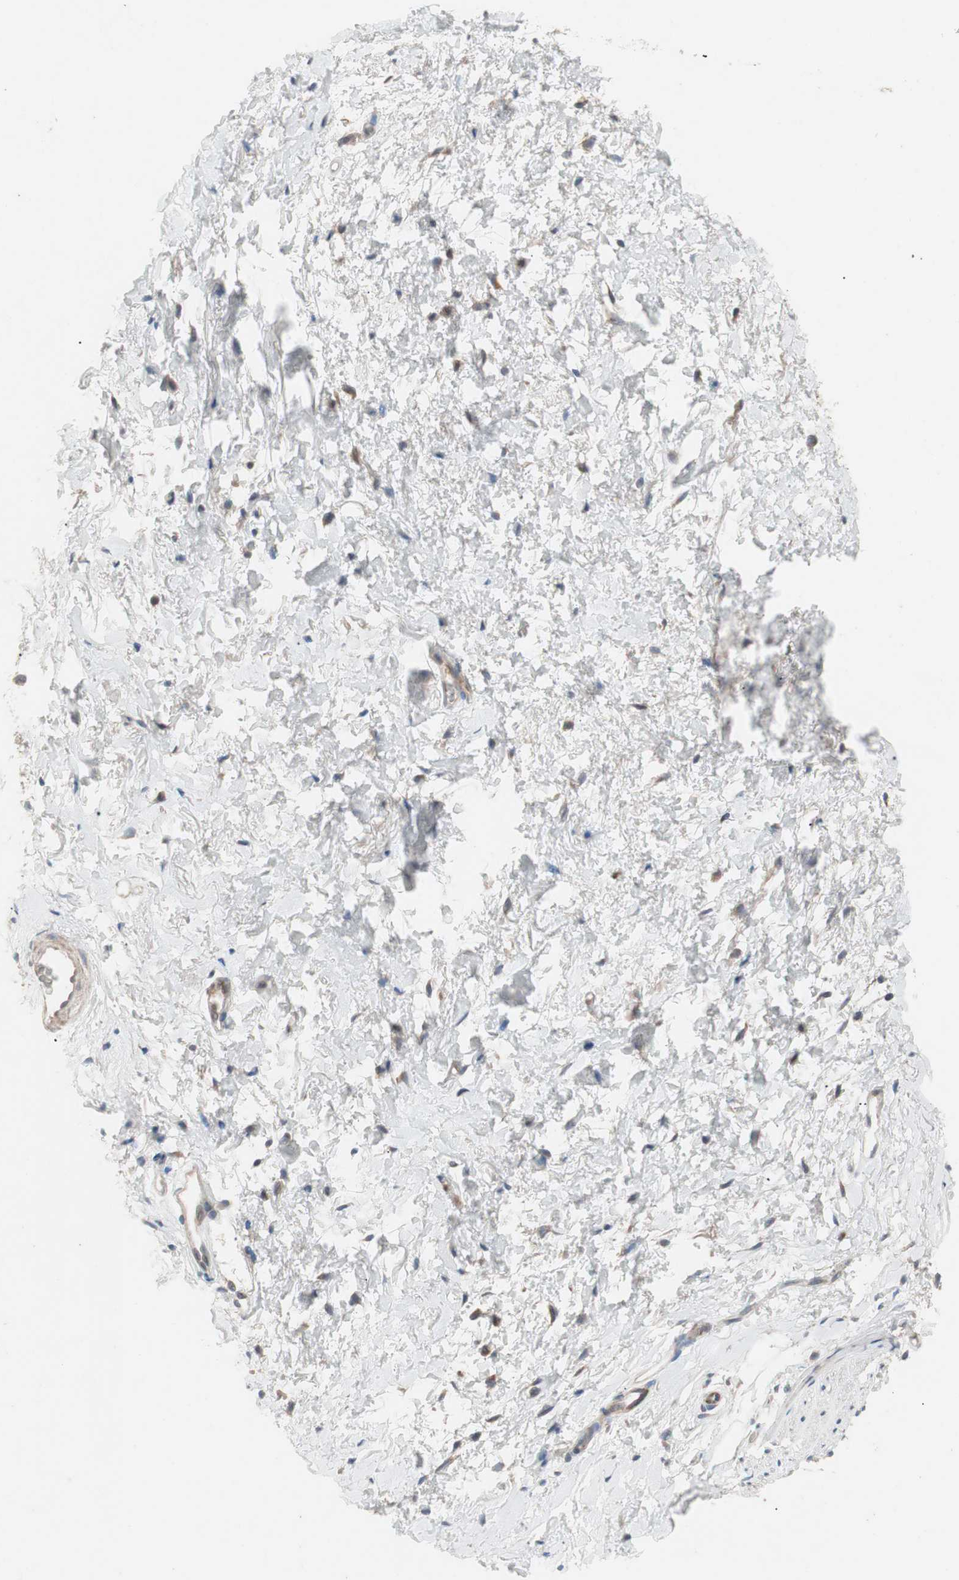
{"staining": {"intensity": "negative", "quantity": "none", "location": "none"}, "tissue": "adipose tissue", "cell_type": "Adipocytes", "image_type": "normal", "snomed": [{"axis": "morphology", "description": "Normal tissue, NOS"}, {"axis": "topography", "description": "Soft tissue"}, {"axis": "topography", "description": "Peripheral nerve tissue"}], "caption": "Immunohistochemistry histopathology image of unremarkable human adipose tissue stained for a protein (brown), which demonstrates no expression in adipocytes. (Immunohistochemistry, brightfield microscopy, high magnification).", "gene": "FAAH", "patient": {"sex": "female", "age": 71}}